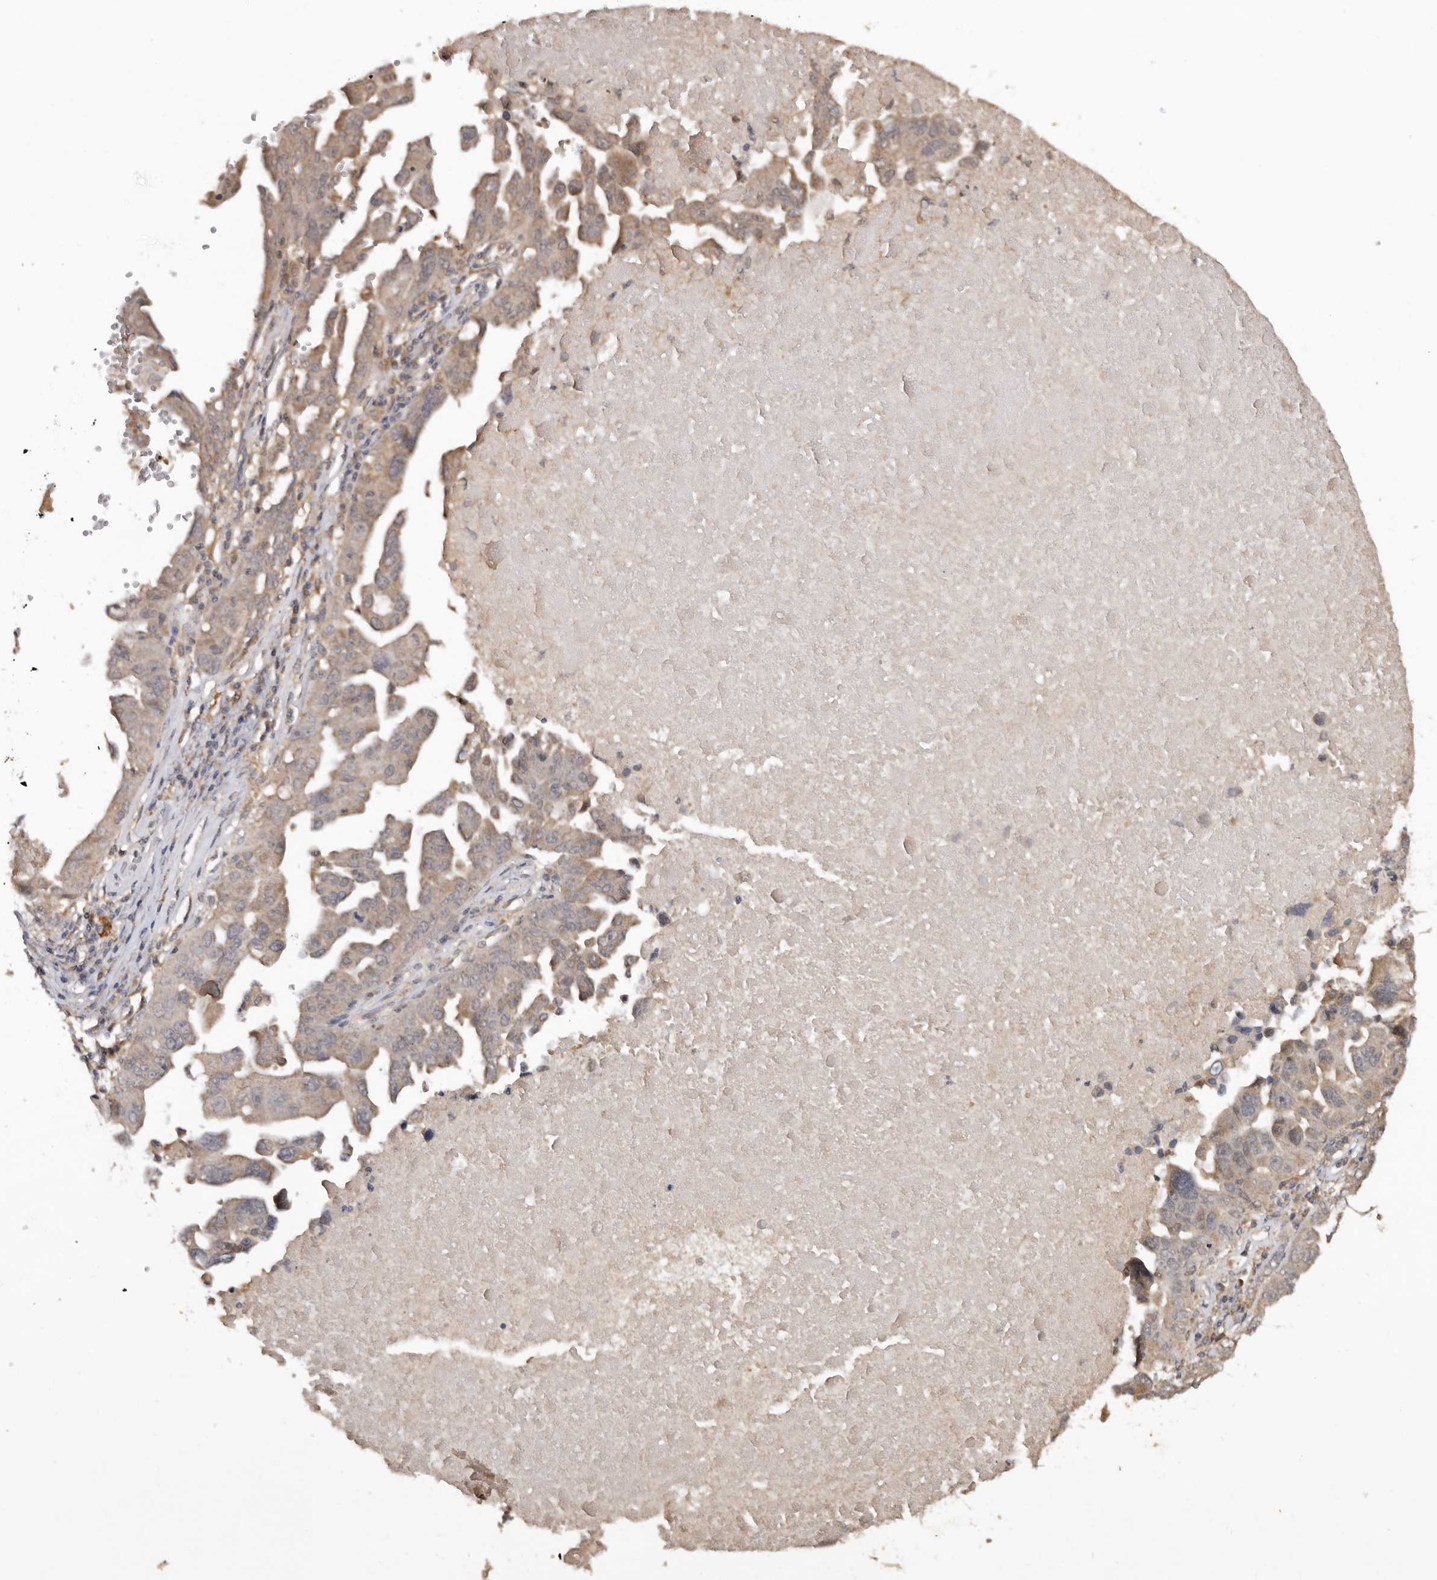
{"staining": {"intensity": "moderate", "quantity": ">75%", "location": "cytoplasmic/membranous"}, "tissue": "ovarian cancer", "cell_type": "Tumor cells", "image_type": "cancer", "snomed": [{"axis": "morphology", "description": "Carcinoma, endometroid"}, {"axis": "topography", "description": "Ovary"}], "caption": "Immunohistochemical staining of ovarian cancer demonstrates moderate cytoplasmic/membranous protein expression in about >75% of tumor cells.", "gene": "RSPO2", "patient": {"sex": "female", "age": 62}}